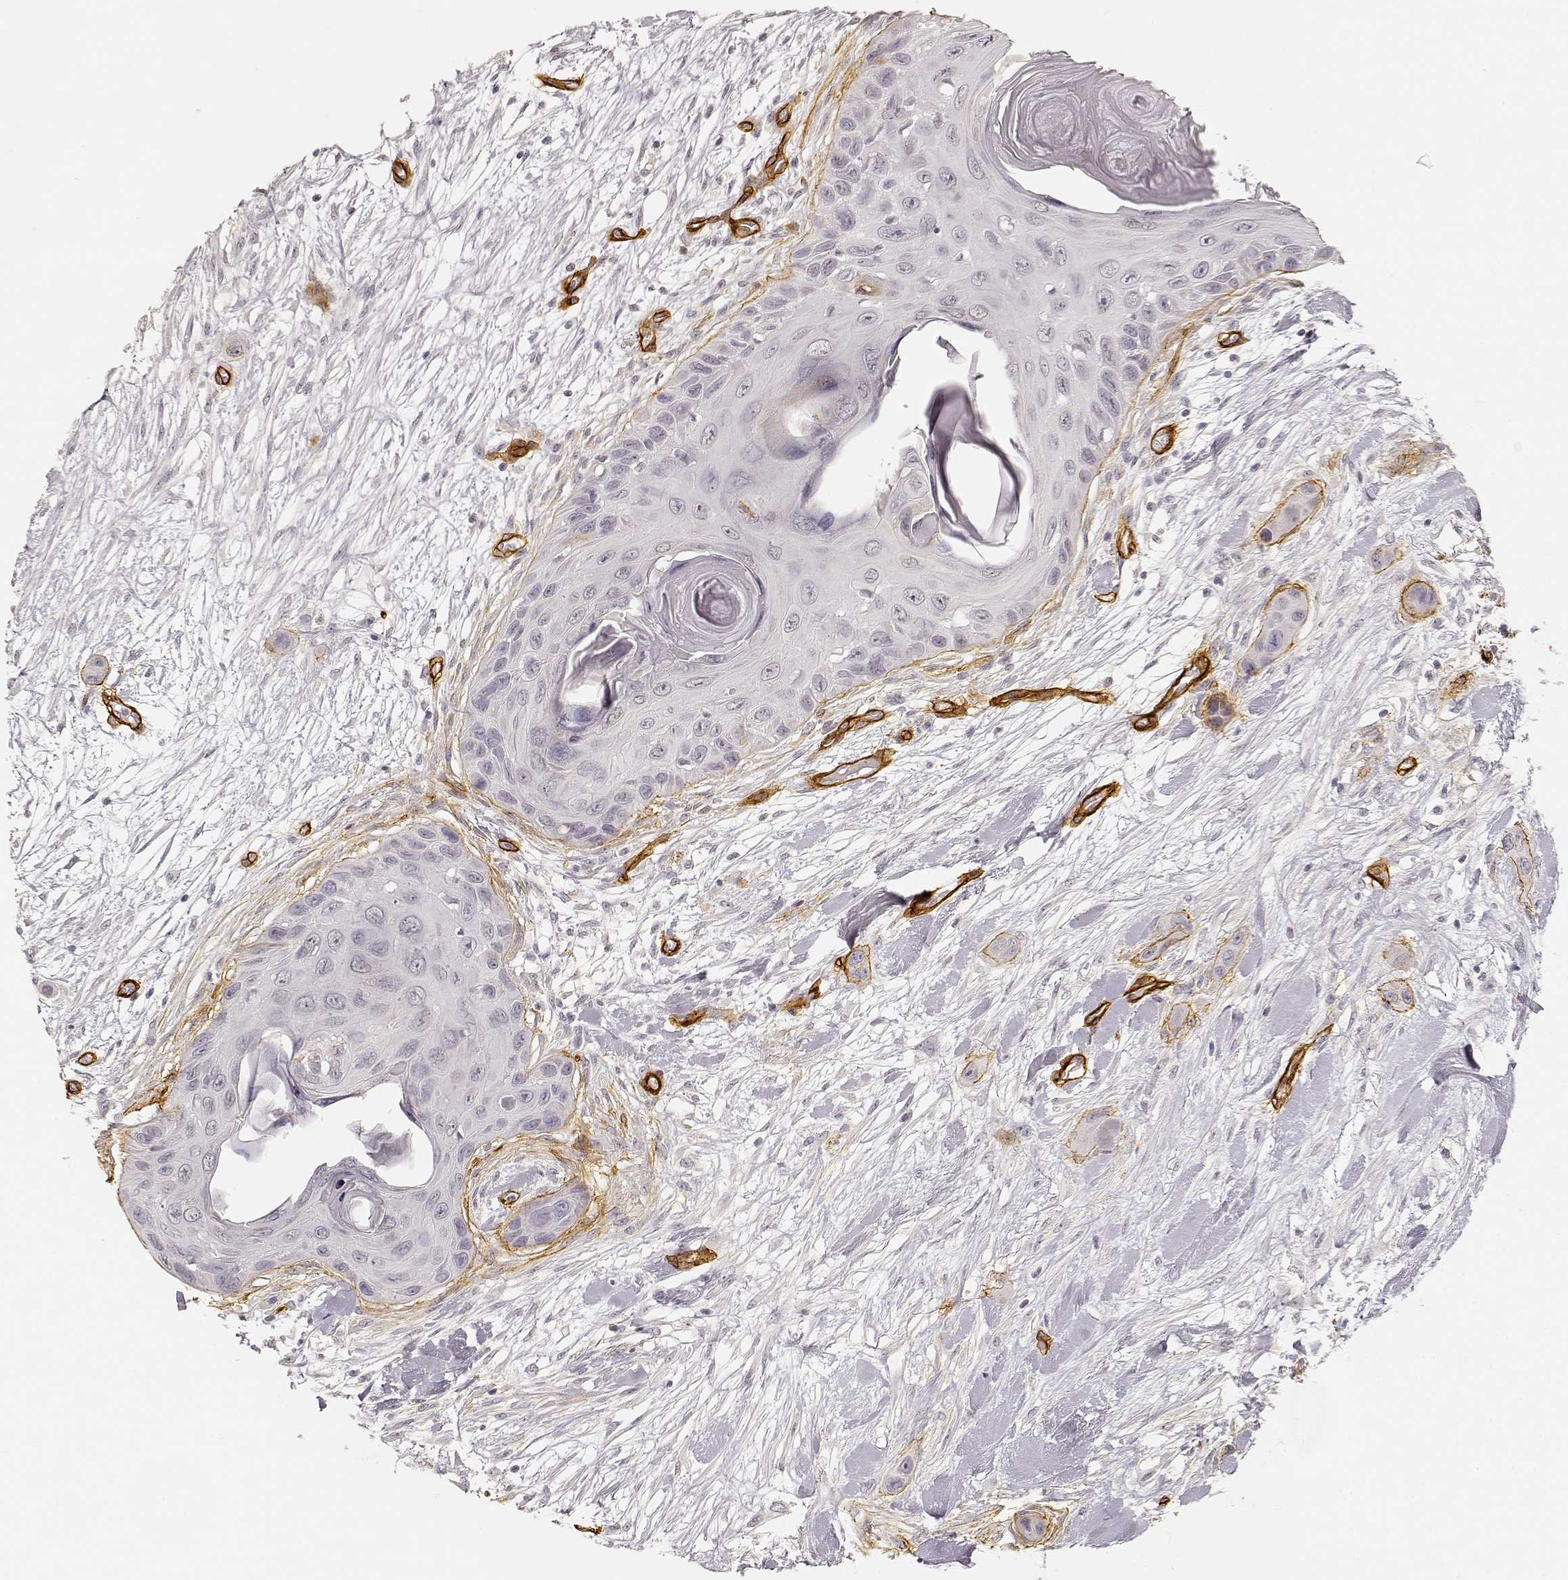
{"staining": {"intensity": "negative", "quantity": "none", "location": "none"}, "tissue": "skin cancer", "cell_type": "Tumor cells", "image_type": "cancer", "snomed": [{"axis": "morphology", "description": "Squamous cell carcinoma, NOS"}, {"axis": "topography", "description": "Skin"}], "caption": "Tumor cells are negative for brown protein staining in skin cancer.", "gene": "LAMA4", "patient": {"sex": "male", "age": 79}}